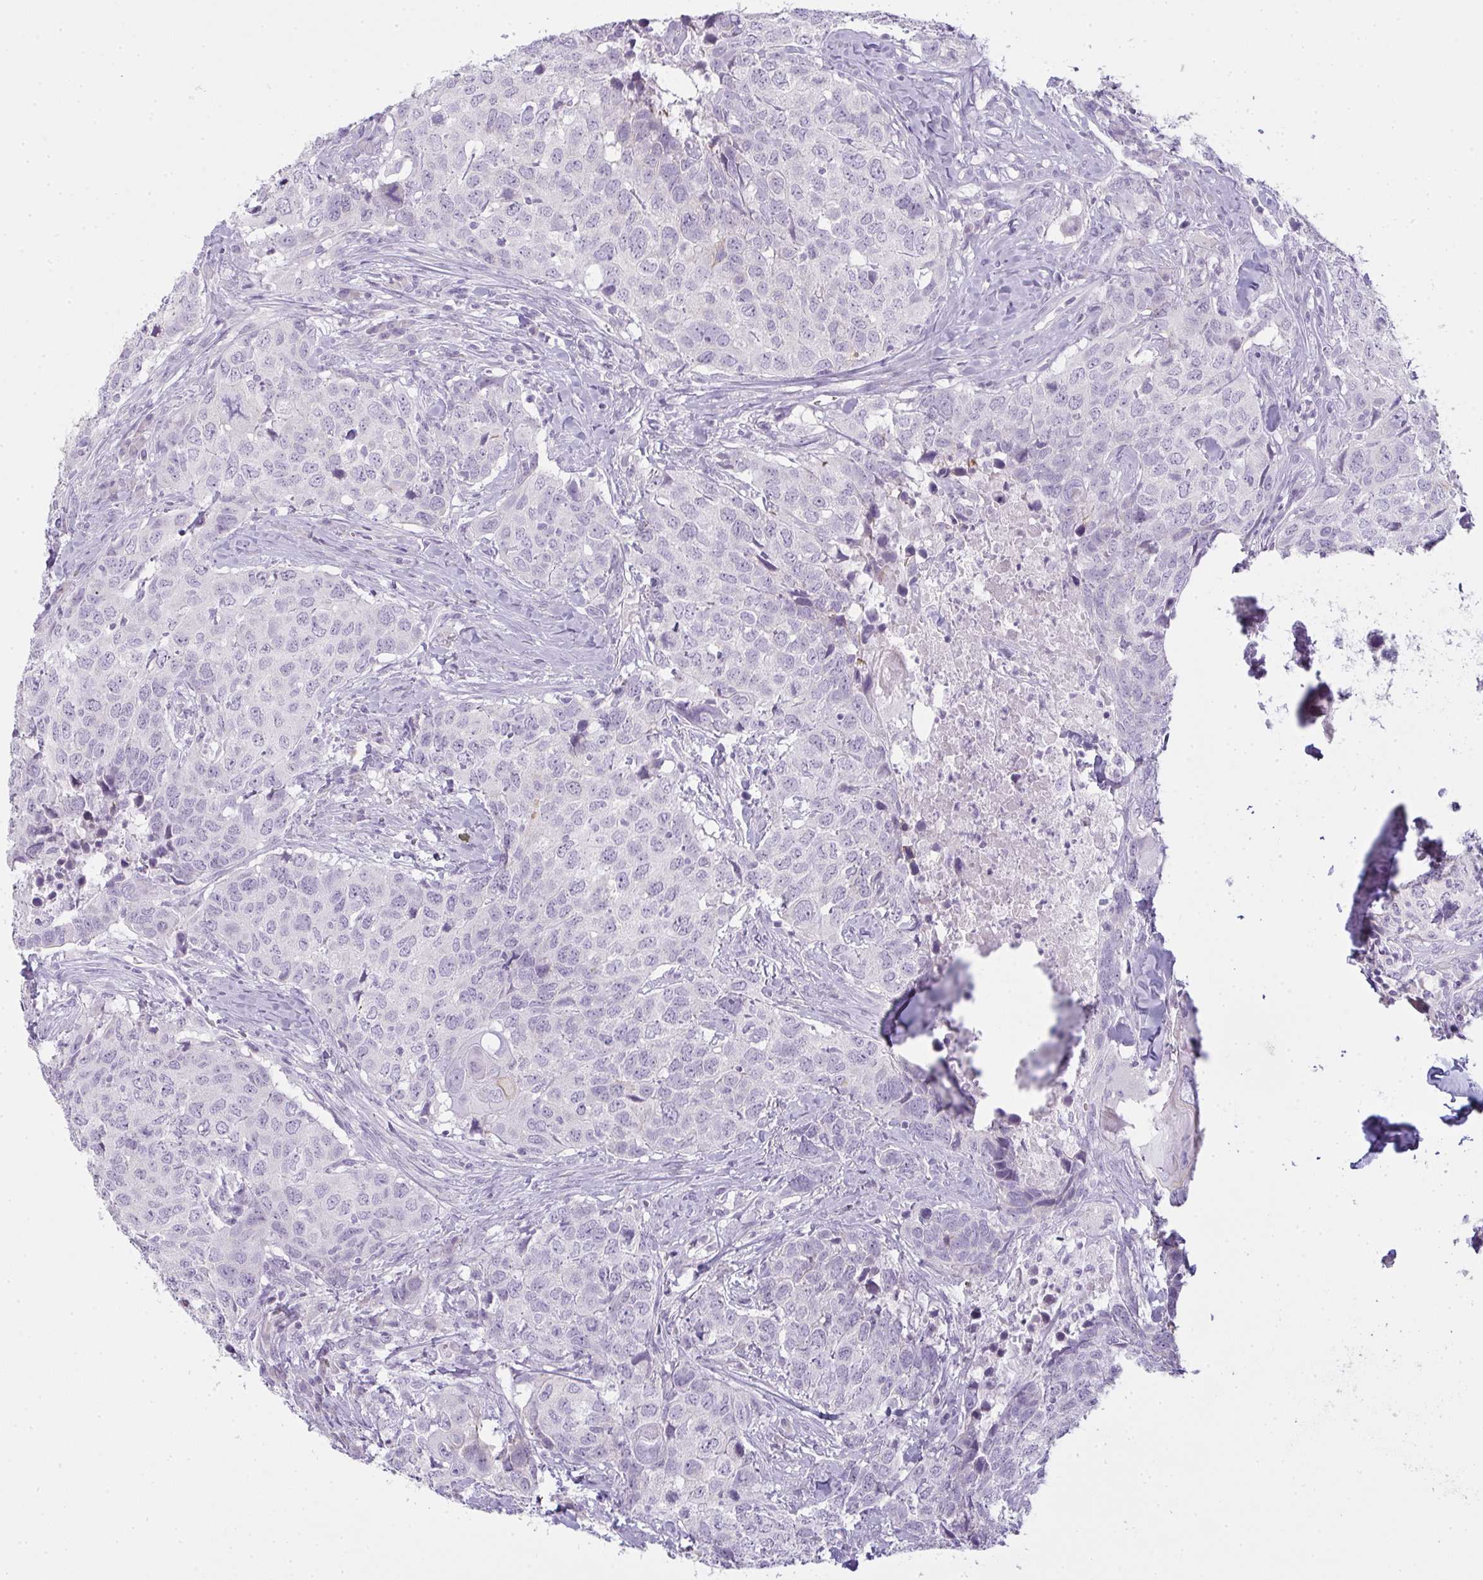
{"staining": {"intensity": "negative", "quantity": "none", "location": "none"}, "tissue": "head and neck cancer", "cell_type": "Tumor cells", "image_type": "cancer", "snomed": [{"axis": "morphology", "description": "Normal tissue, NOS"}, {"axis": "morphology", "description": "Squamous cell carcinoma, NOS"}, {"axis": "topography", "description": "Skeletal muscle"}, {"axis": "topography", "description": "Vascular tissue"}, {"axis": "topography", "description": "Peripheral nerve tissue"}, {"axis": "topography", "description": "Head-Neck"}], "caption": "This is an immunohistochemistry micrograph of head and neck squamous cell carcinoma. There is no positivity in tumor cells.", "gene": "SIRPB2", "patient": {"sex": "male", "age": 66}}